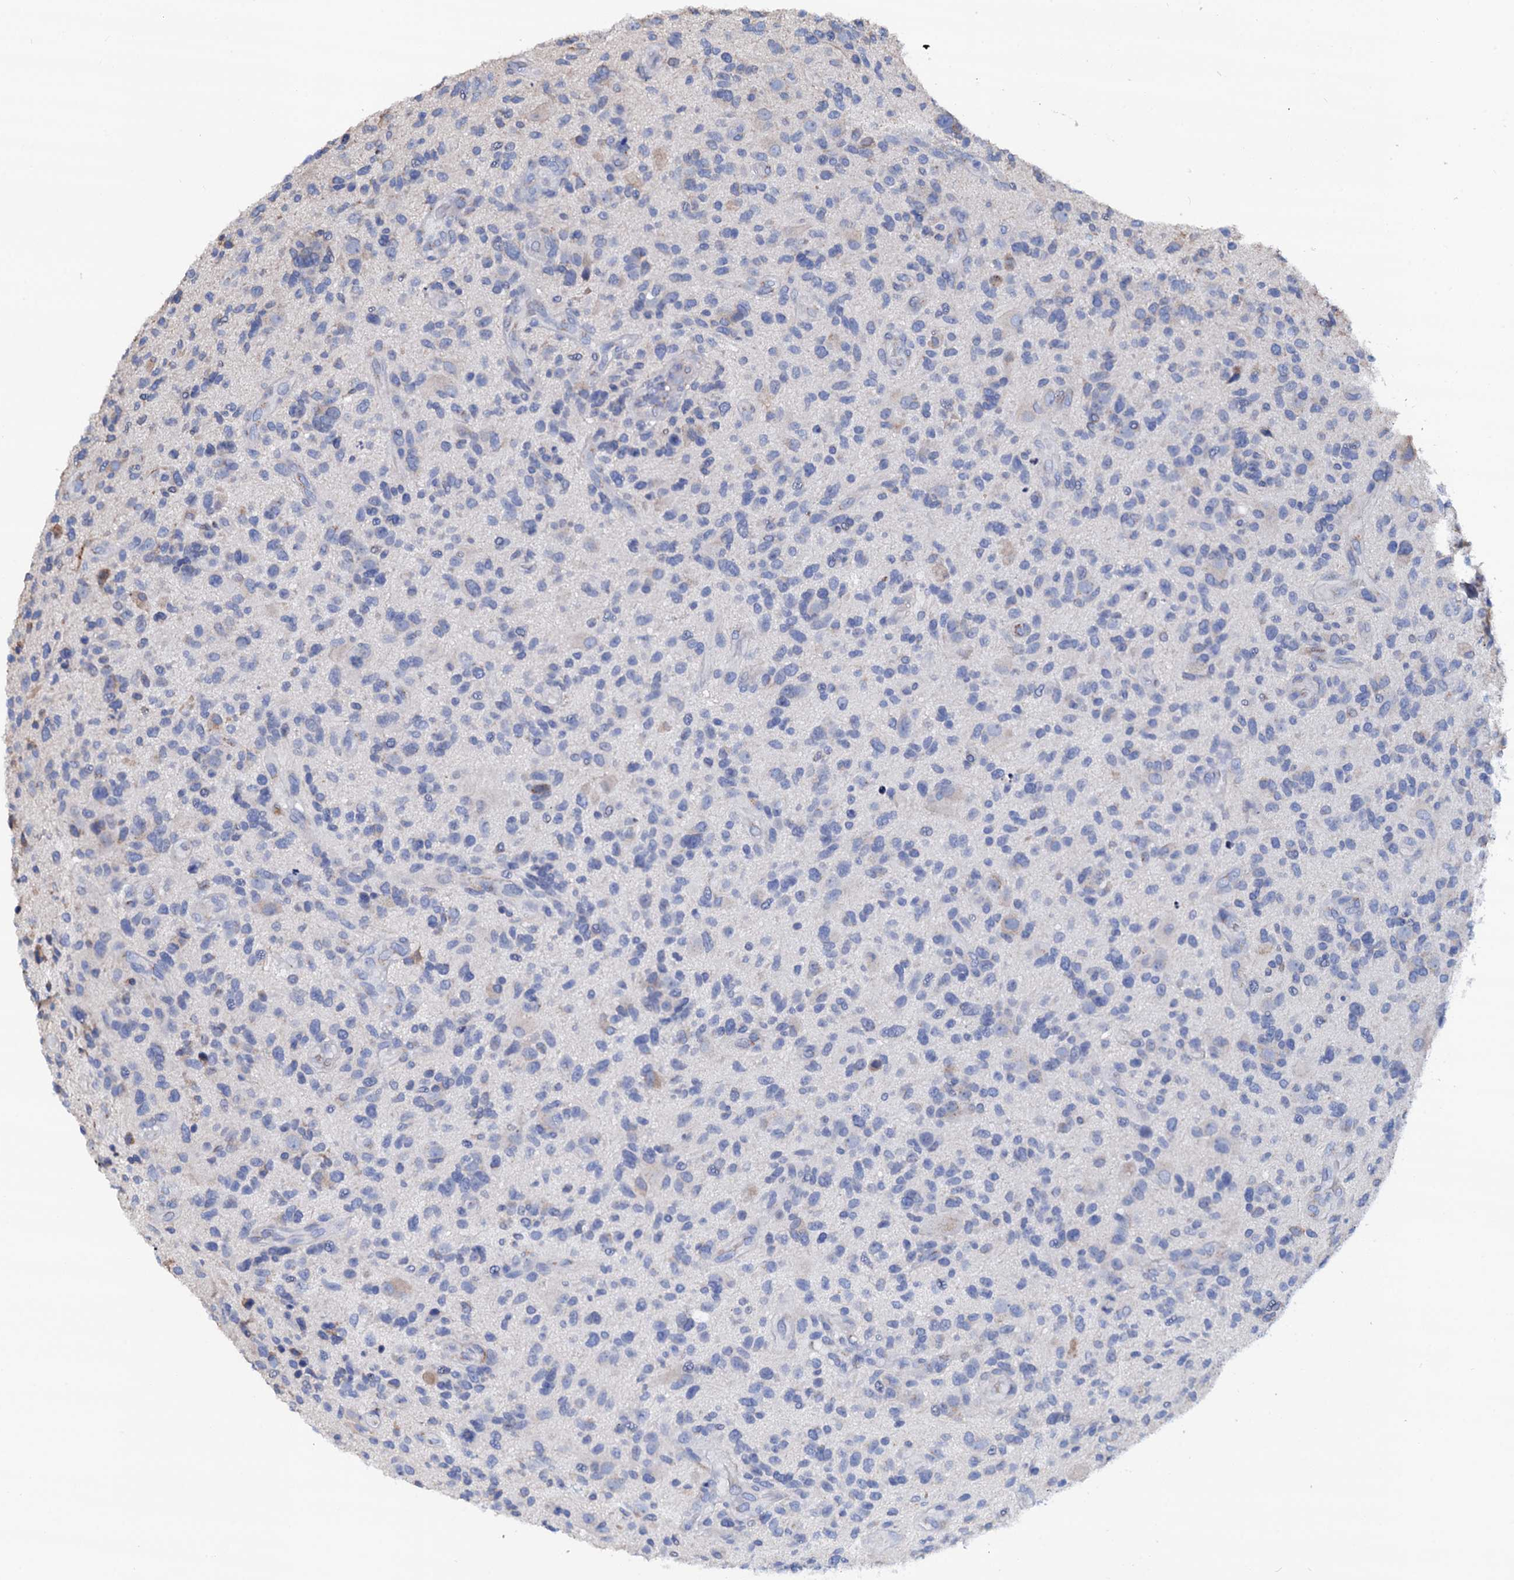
{"staining": {"intensity": "negative", "quantity": "none", "location": "none"}, "tissue": "glioma", "cell_type": "Tumor cells", "image_type": "cancer", "snomed": [{"axis": "morphology", "description": "Glioma, malignant, High grade"}, {"axis": "topography", "description": "Brain"}], "caption": "Immunohistochemistry (IHC) histopathology image of human glioma stained for a protein (brown), which reveals no expression in tumor cells.", "gene": "AKAP3", "patient": {"sex": "male", "age": 47}}